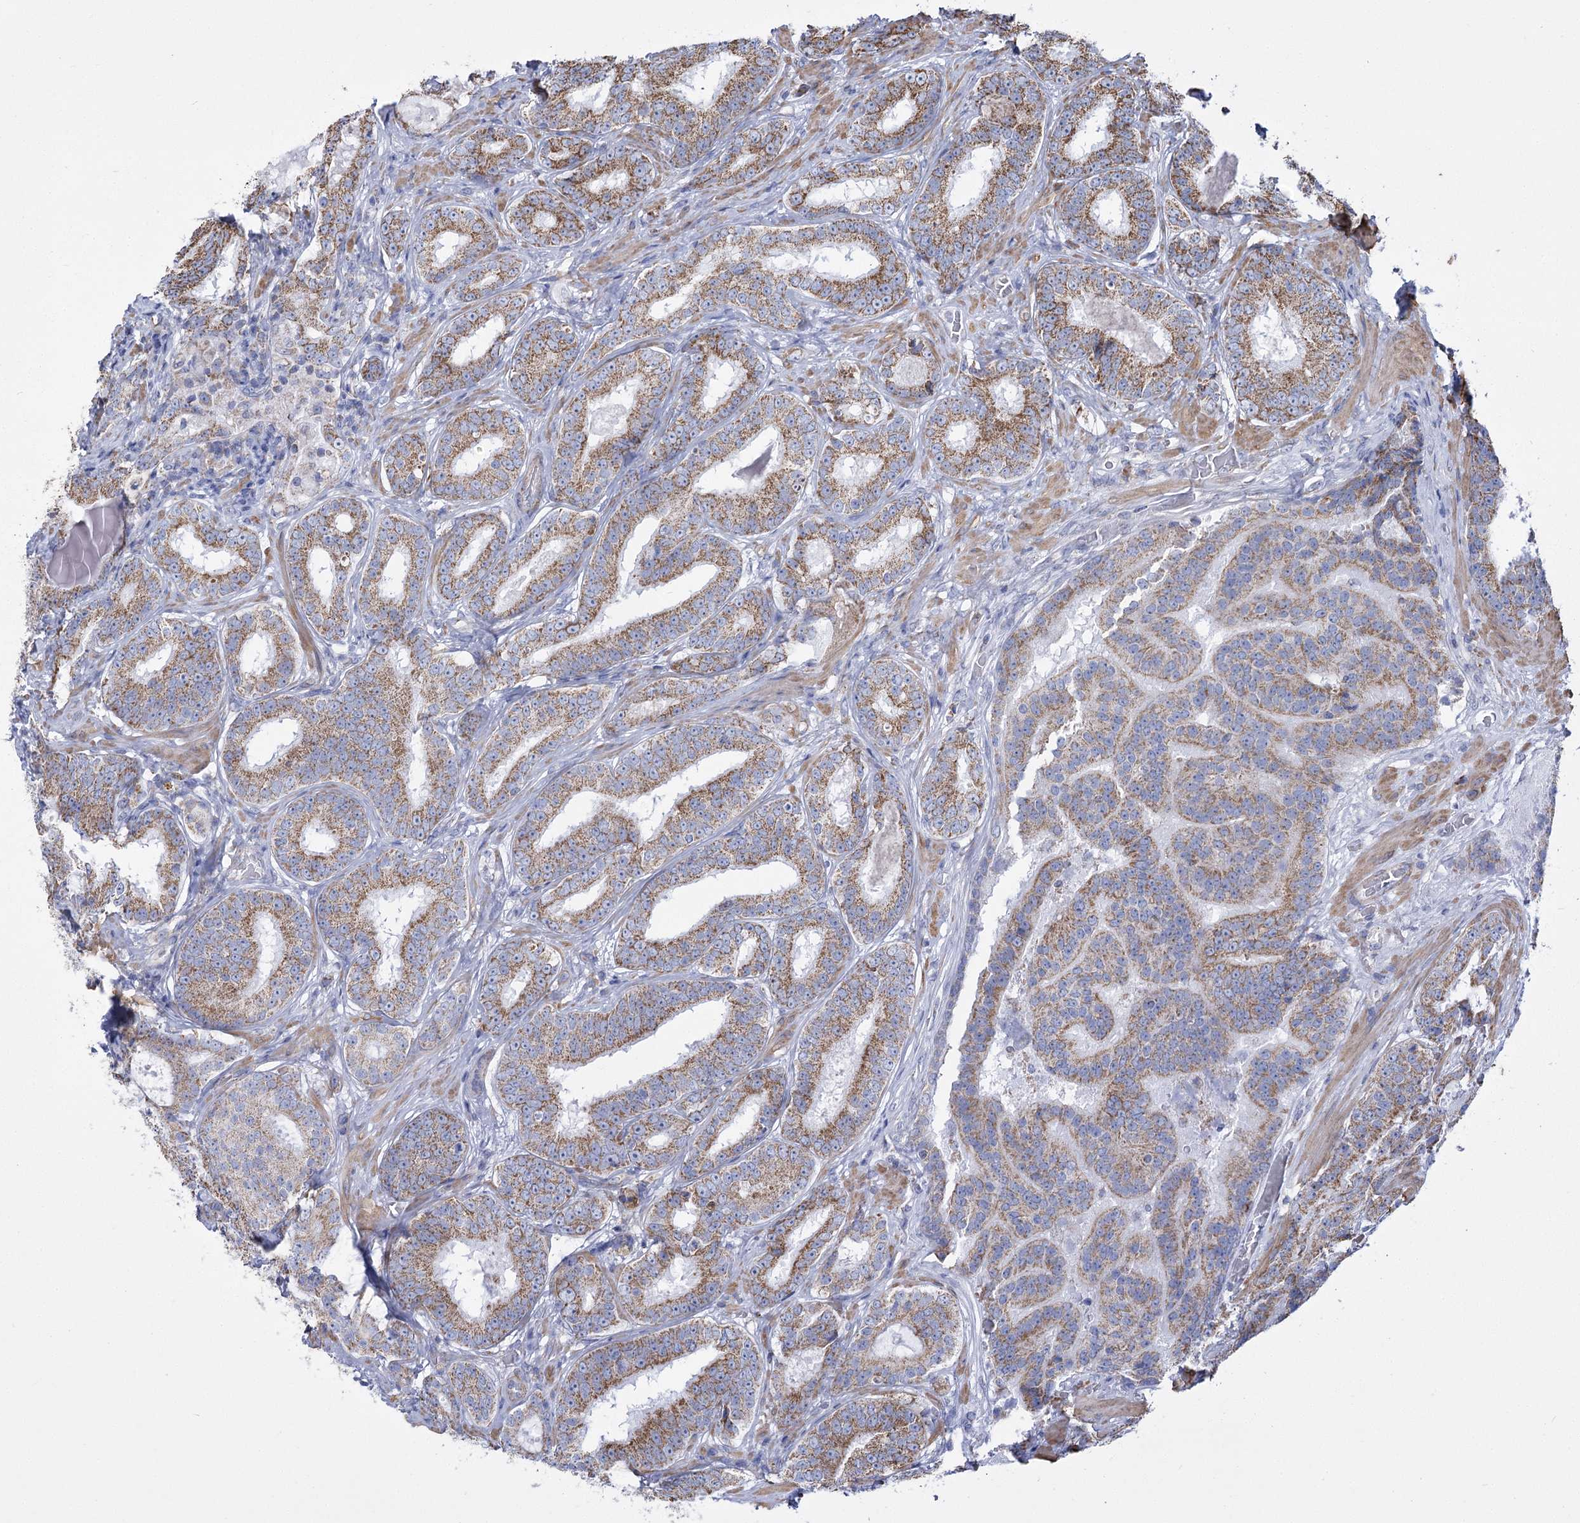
{"staining": {"intensity": "moderate", "quantity": ">75%", "location": "cytoplasmic/membranous"}, "tissue": "prostate cancer", "cell_type": "Tumor cells", "image_type": "cancer", "snomed": [{"axis": "morphology", "description": "Adenocarcinoma, High grade"}, {"axis": "topography", "description": "Prostate"}], "caption": "Immunohistochemical staining of prostate cancer exhibits moderate cytoplasmic/membranous protein staining in approximately >75% of tumor cells. The staining was performed using DAB to visualize the protein expression in brown, while the nuclei were stained in blue with hematoxylin (Magnification: 20x).", "gene": "PDHB", "patient": {"sex": "male", "age": 57}}